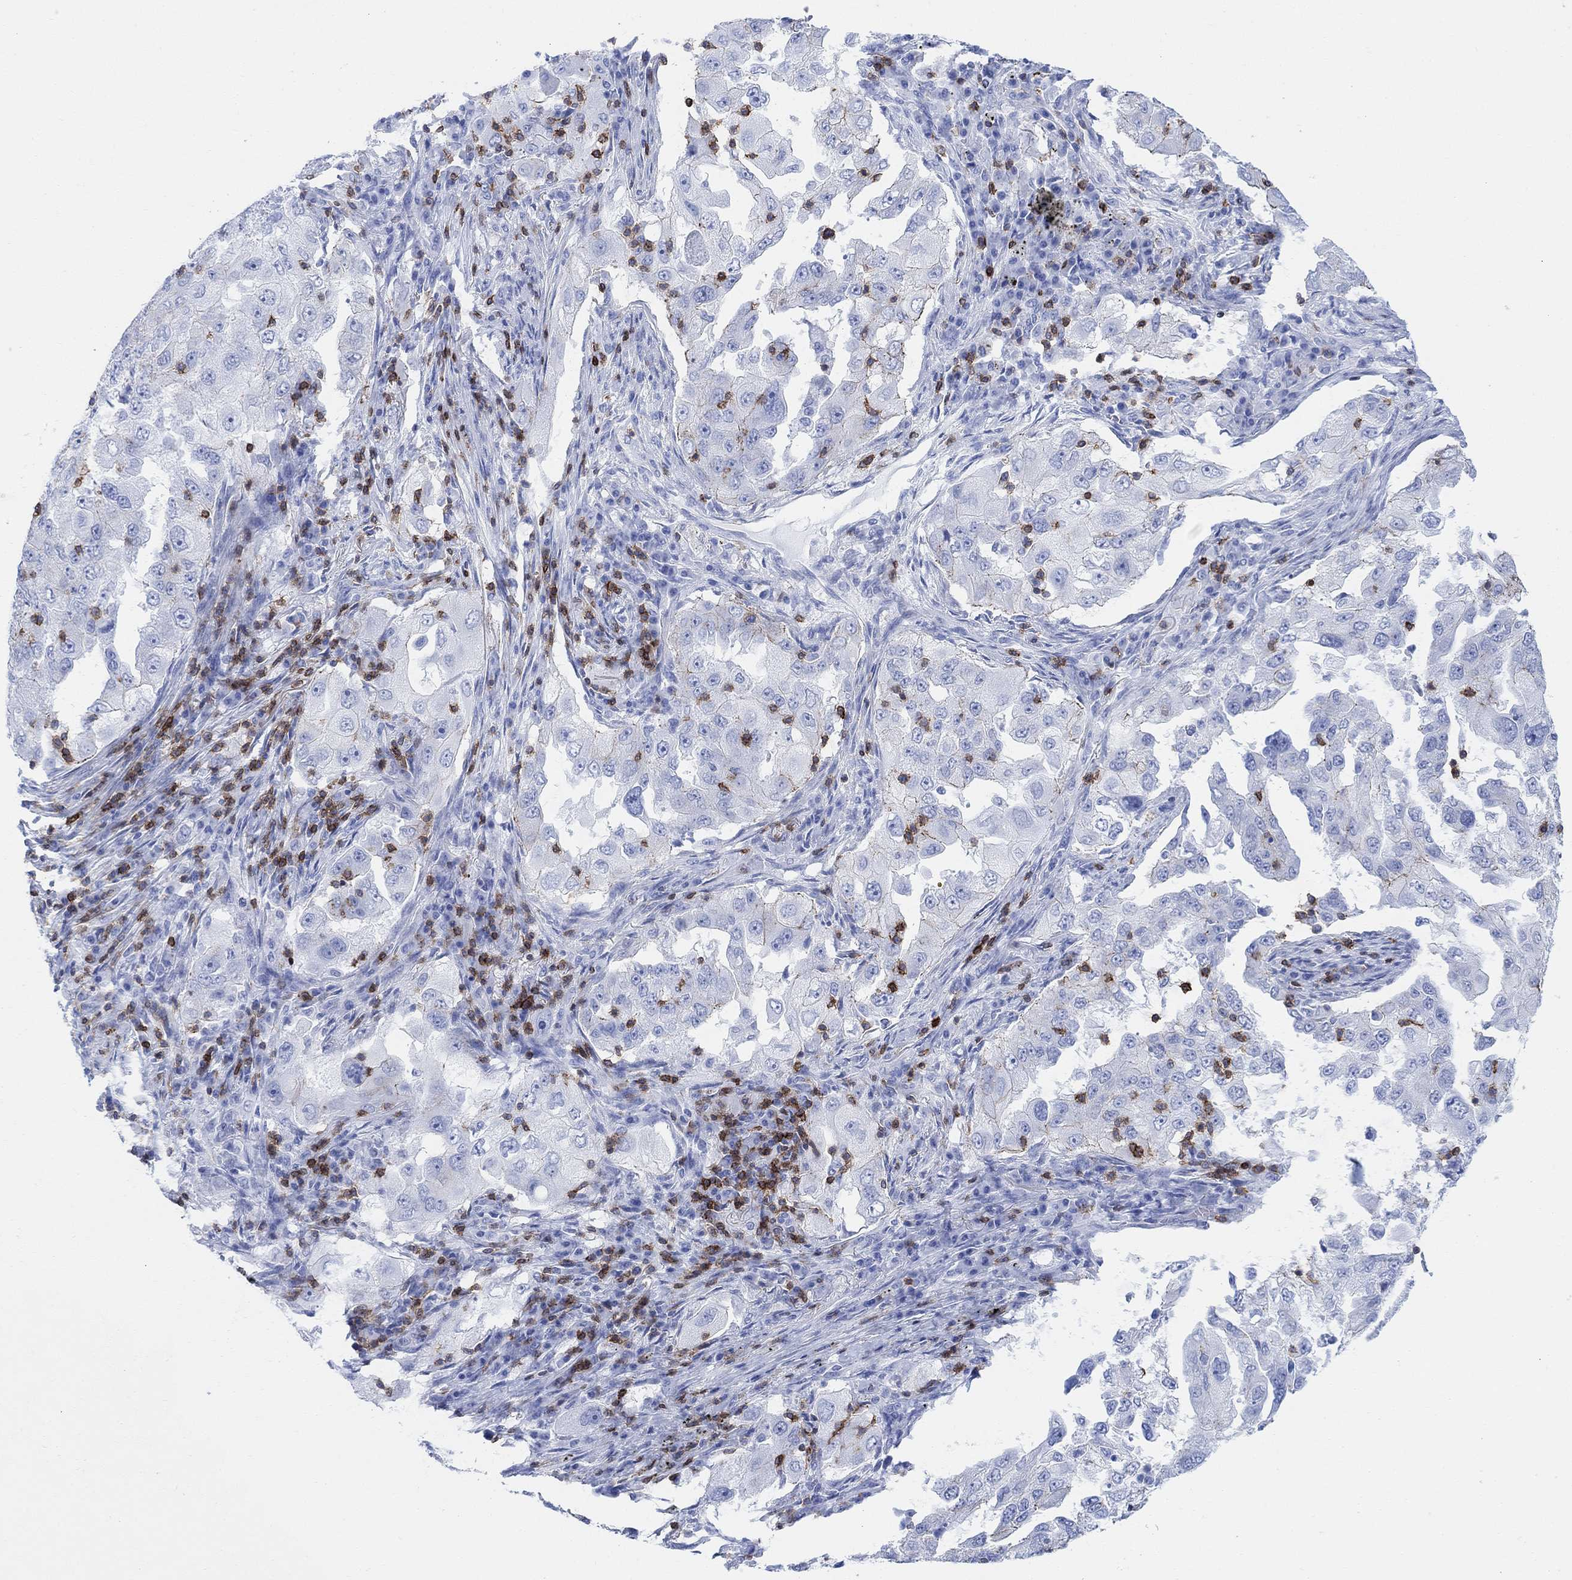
{"staining": {"intensity": "negative", "quantity": "none", "location": "none"}, "tissue": "lung cancer", "cell_type": "Tumor cells", "image_type": "cancer", "snomed": [{"axis": "morphology", "description": "Adenocarcinoma, NOS"}, {"axis": "topography", "description": "Lung"}], "caption": "This is an IHC histopathology image of adenocarcinoma (lung). There is no staining in tumor cells.", "gene": "GPR65", "patient": {"sex": "female", "age": 61}}